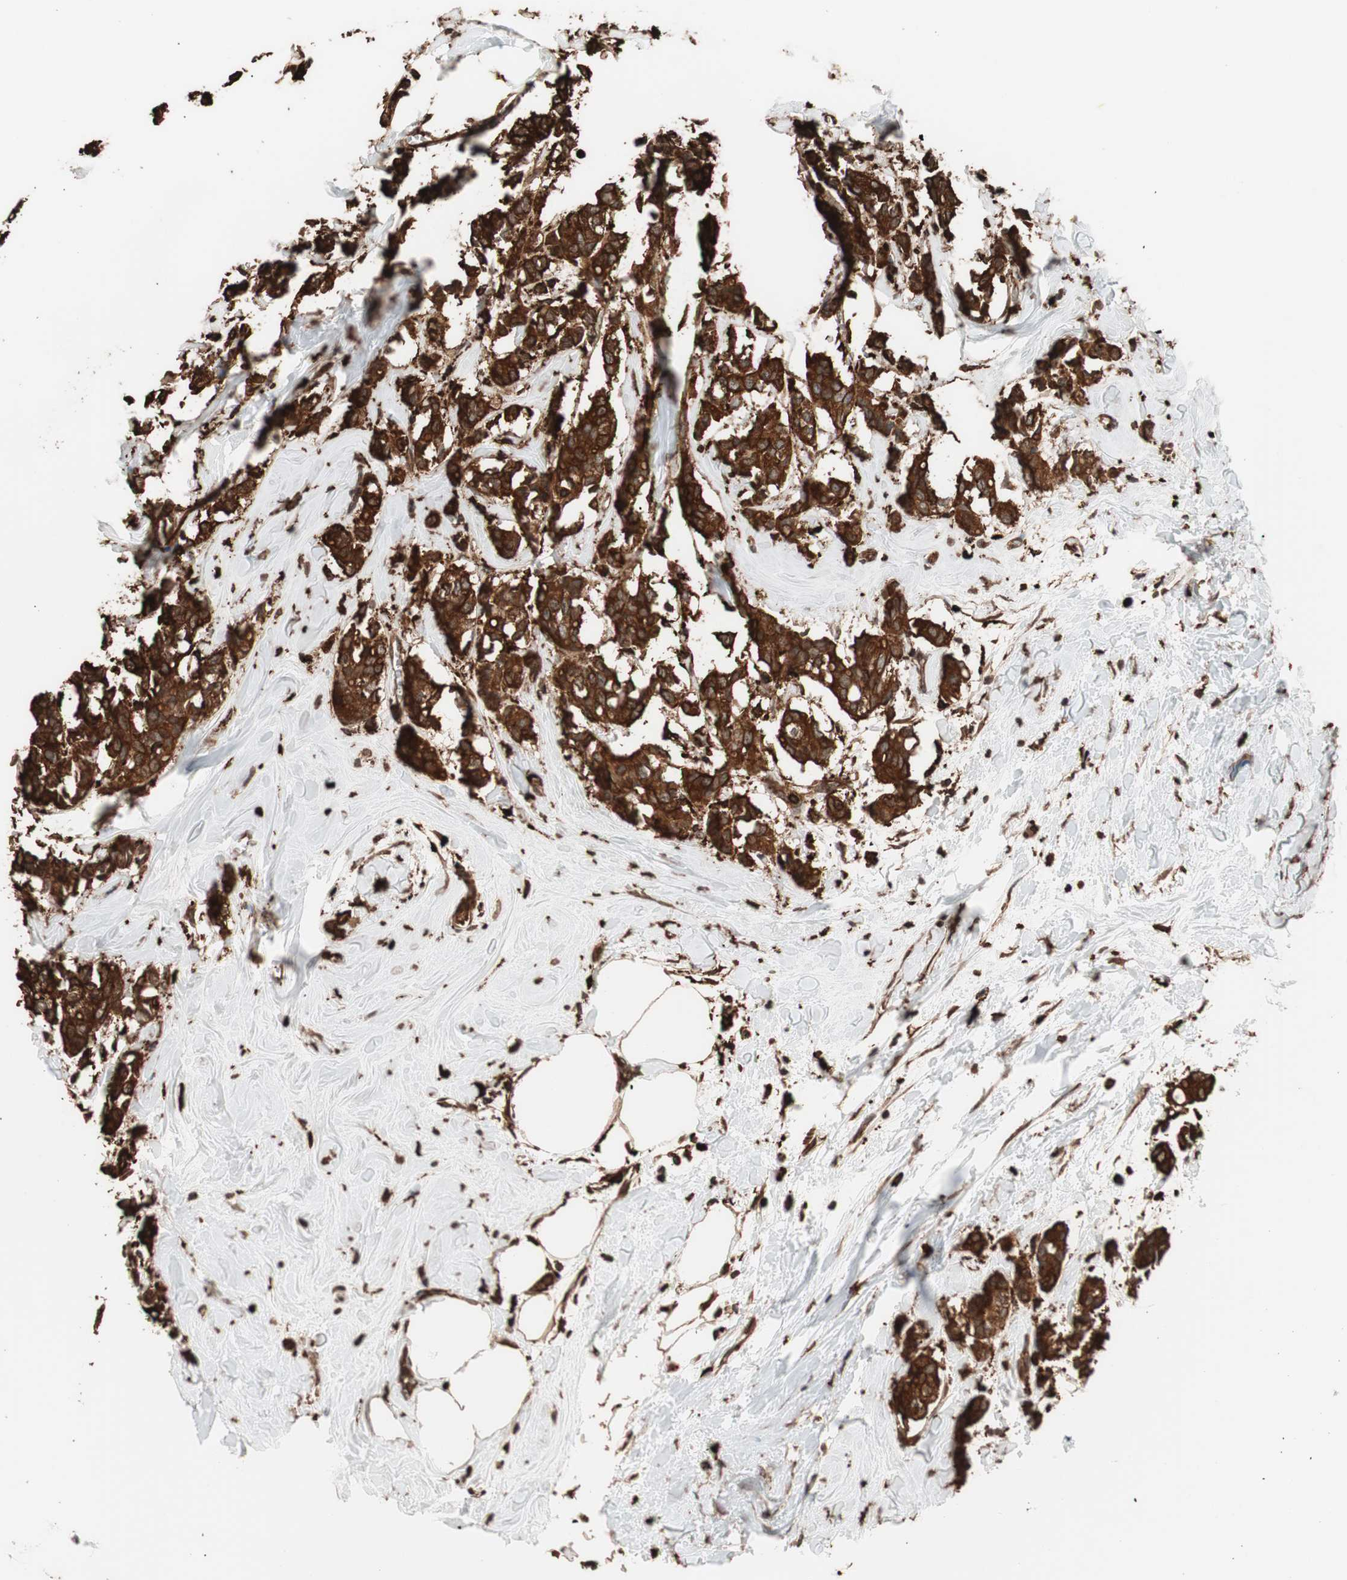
{"staining": {"intensity": "strong", "quantity": ">75%", "location": "cytoplasmic/membranous"}, "tissue": "breast cancer", "cell_type": "Tumor cells", "image_type": "cancer", "snomed": [{"axis": "morphology", "description": "Duct carcinoma"}, {"axis": "topography", "description": "Breast"}], "caption": "A high amount of strong cytoplasmic/membranous staining is appreciated in approximately >75% of tumor cells in breast cancer (infiltrating ductal carcinoma) tissue.", "gene": "CCT3", "patient": {"sex": "female", "age": 84}}